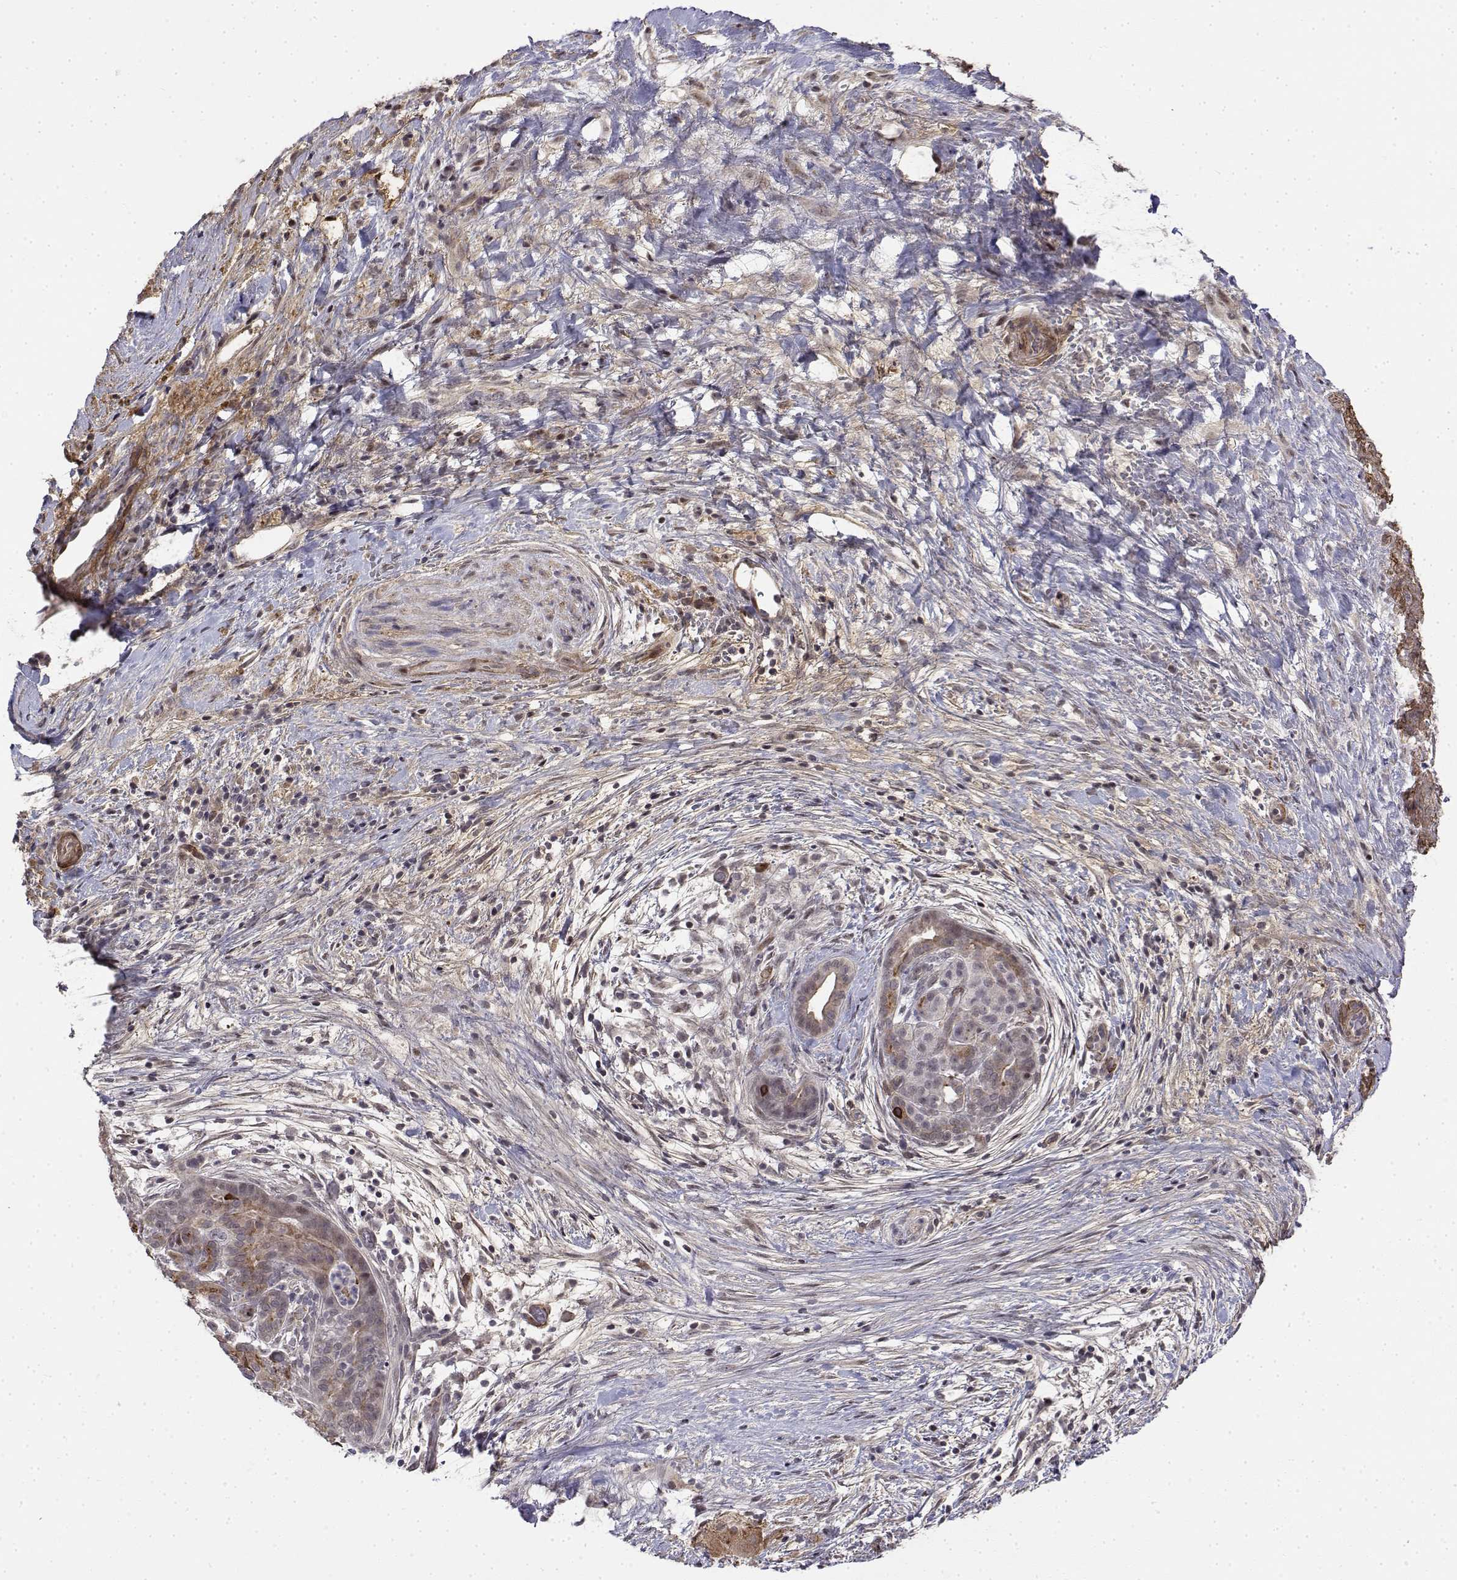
{"staining": {"intensity": "weak", "quantity": "<25%", "location": "cytoplasmic/membranous"}, "tissue": "pancreatic cancer", "cell_type": "Tumor cells", "image_type": "cancer", "snomed": [{"axis": "morphology", "description": "Adenocarcinoma, NOS"}, {"axis": "topography", "description": "Pancreas"}], "caption": "High magnification brightfield microscopy of pancreatic cancer stained with DAB (brown) and counterstained with hematoxylin (blue): tumor cells show no significant expression.", "gene": "ITGA7", "patient": {"sex": "male", "age": 44}}